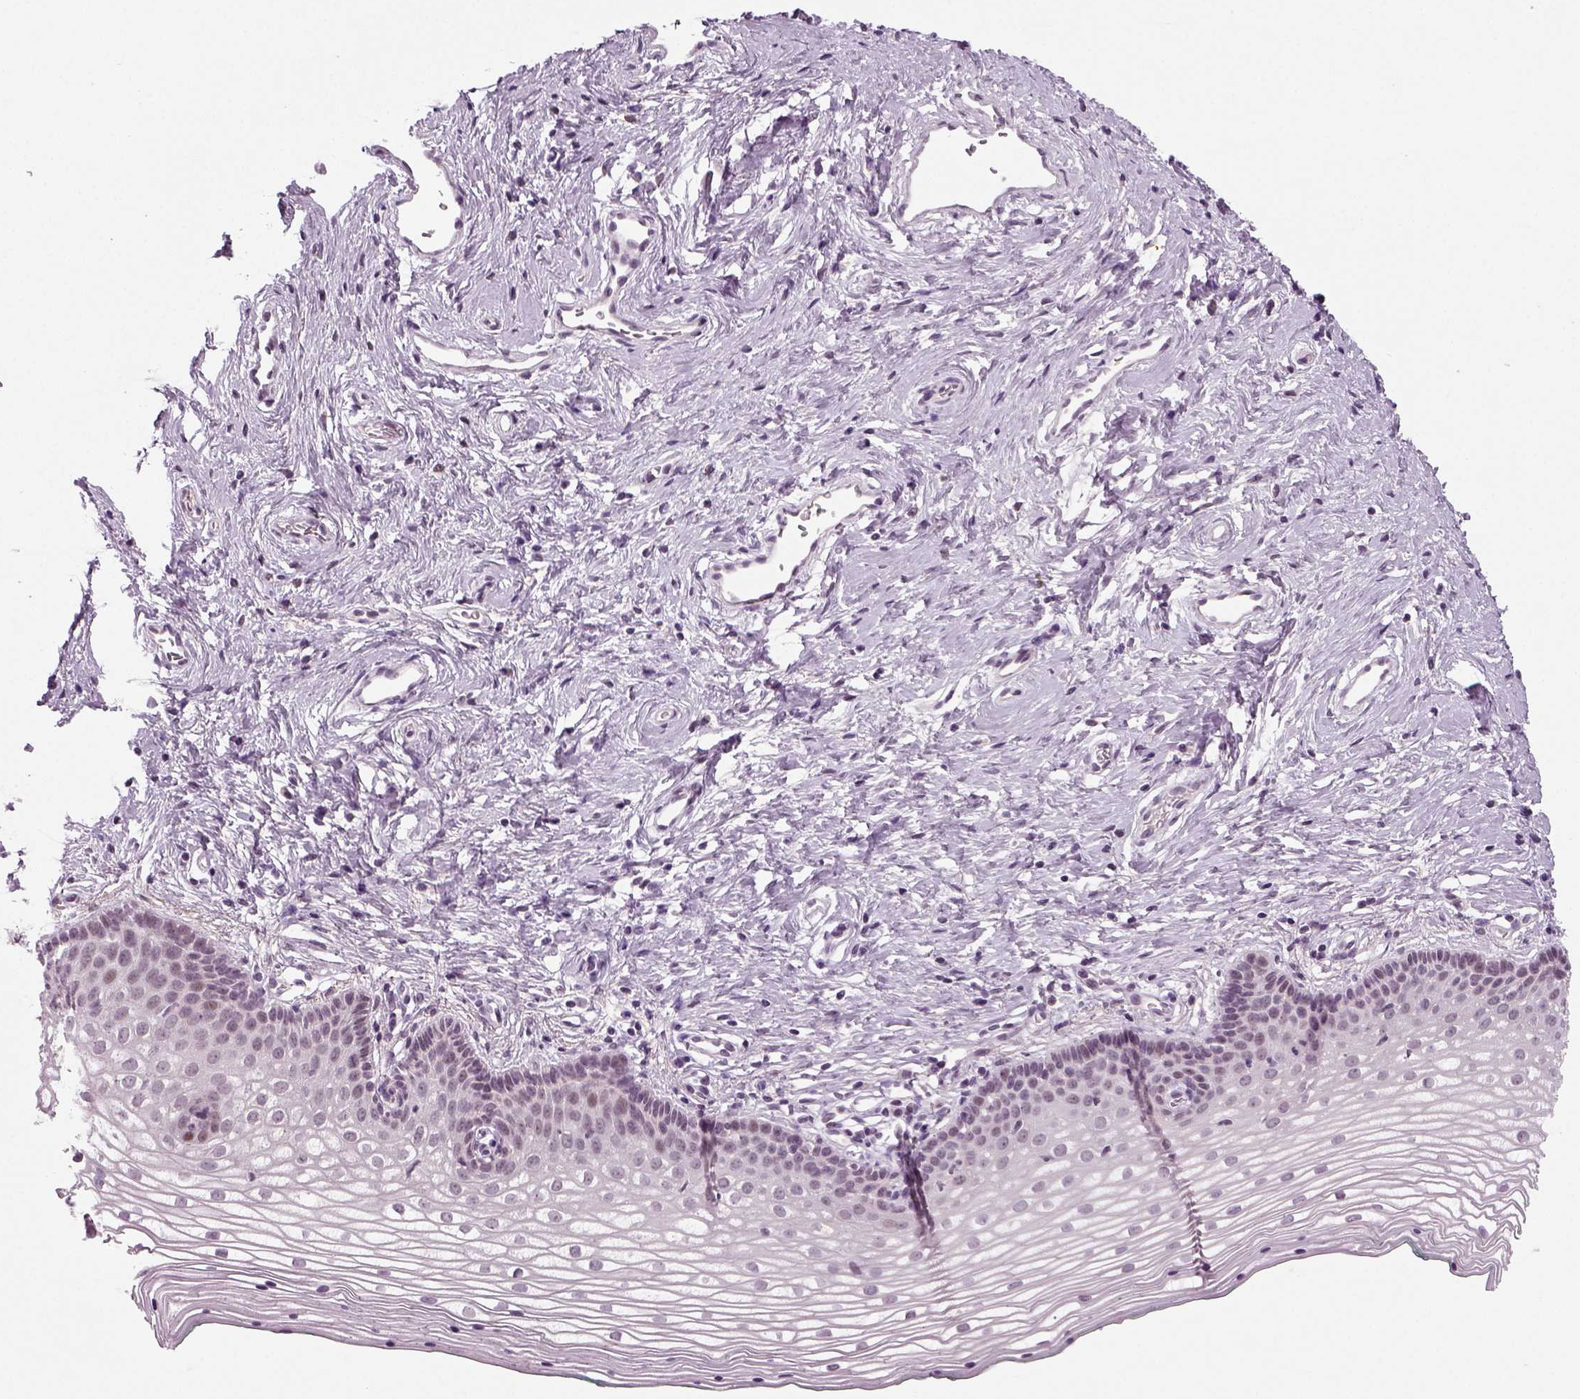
{"staining": {"intensity": "negative", "quantity": "none", "location": "none"}, "tissue": "vagina", "cell_type": "Squamous epithelial cells", "image_type": "normal", "snomed": [{"axis": "morphology", "description": "Normal tissue, NOS"}, {"axis": "topography", "description": "Vagina"}], "caption": "IHC photomicrograph of unremarkable human vagina stained for a protein (brown), which shows no staining in squamous epithelial cells.", "gene": "SYNGAP1", "patient": {"sex": "female", "age": 36}}